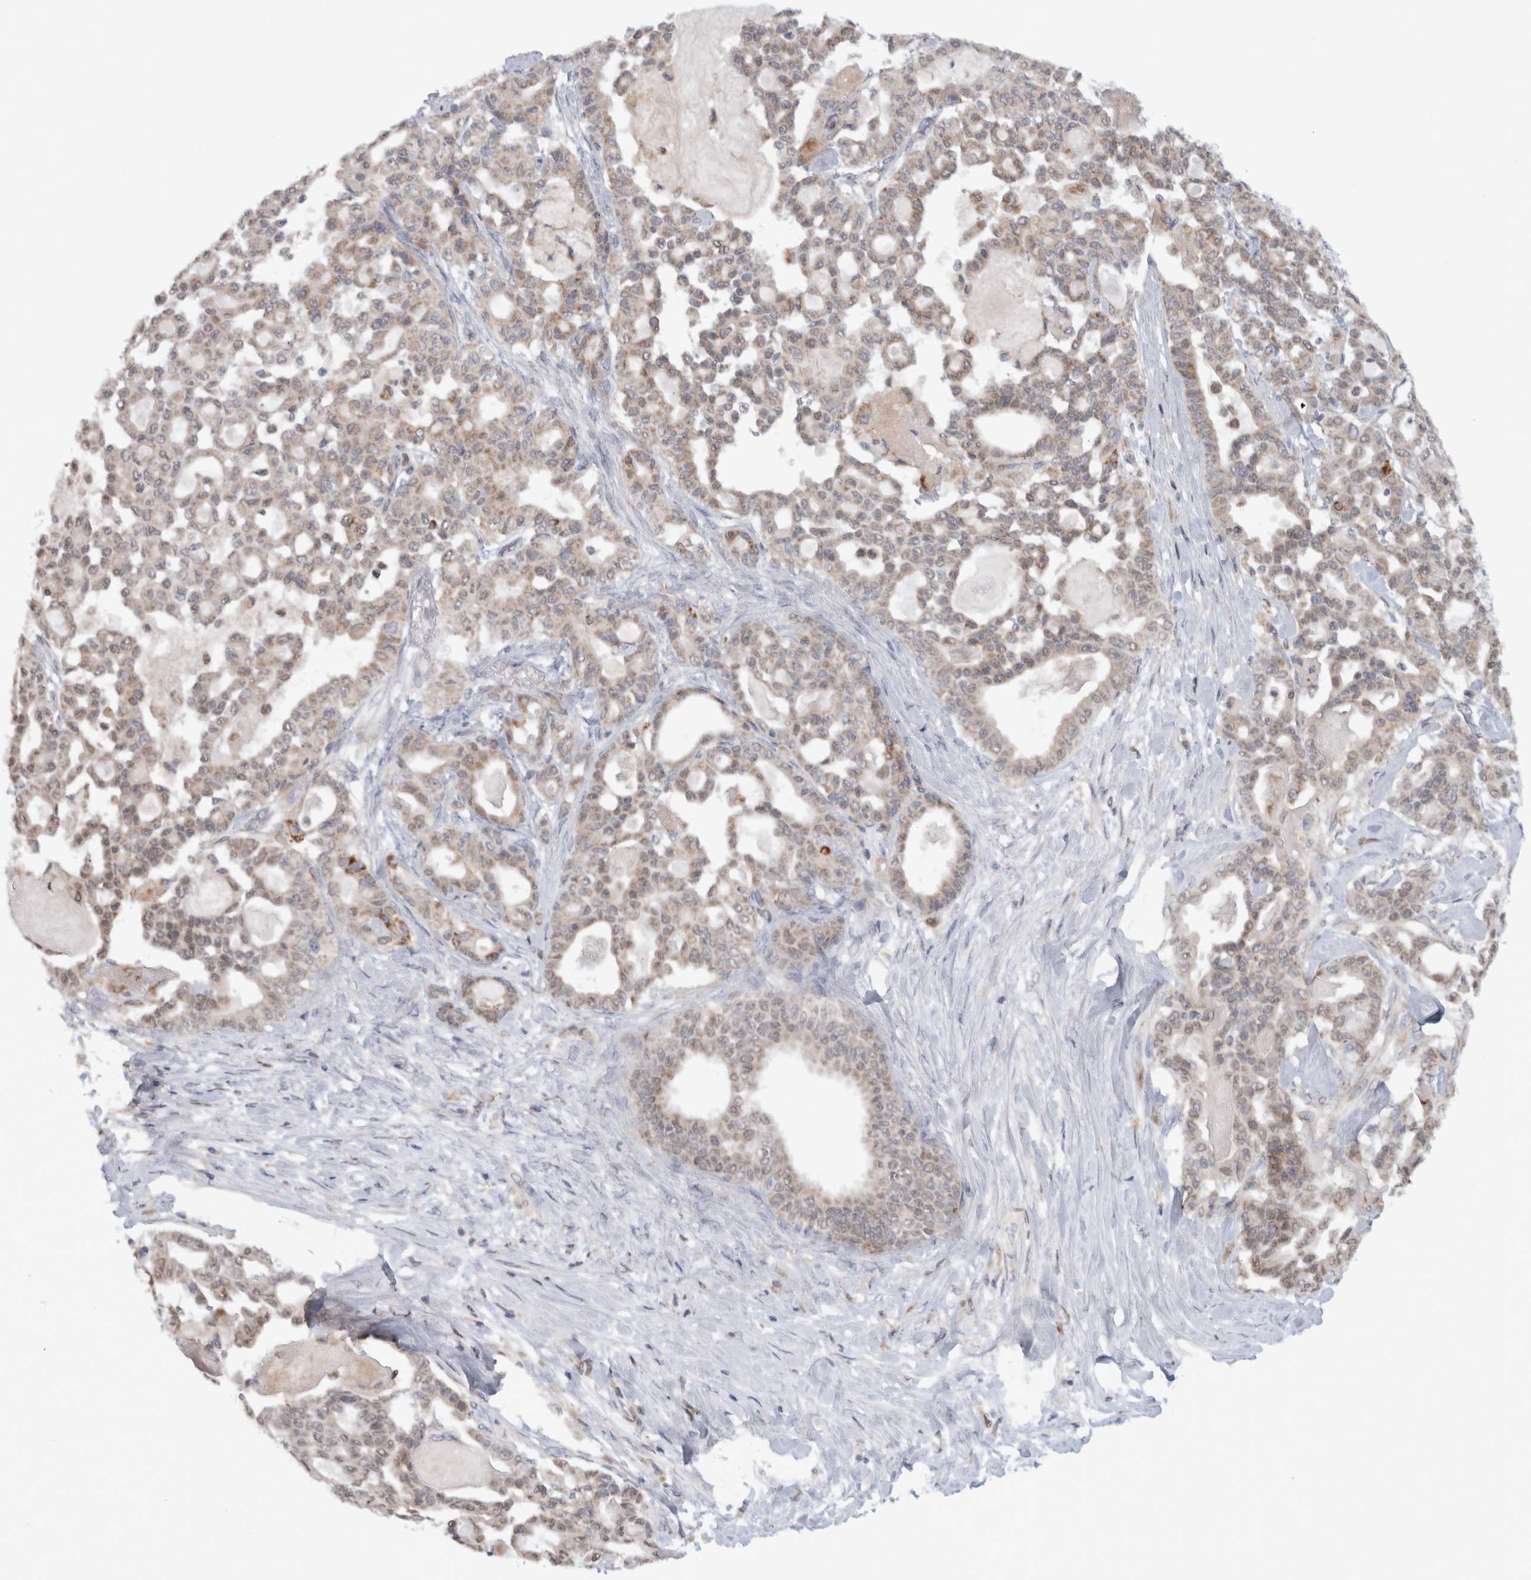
{"staining": {"intensity": "weak", "quantity": ">75%", "location": "cytoplasmic/membranous,nuclear"}, "tissue": "pancreatic cancer", "cell_type": "Tumor cells", "image_type": "cancer", "snomed": [{"axis": "morphology", "description": "Adenocarcinoma, NOS"}, {"axis": "topography", "description": "Pancreas"}], "caption": "Weak cytoplasmic/membranous and nuclear protein expression is appreciated in approximately >75% of tumor cells in pancreatic cancer (adenocarcinoma). (DAB IHC with brightfield microscopy, high magnification).", "gene": "RAB18", "patient": {"sex": "male", "age": 63}}